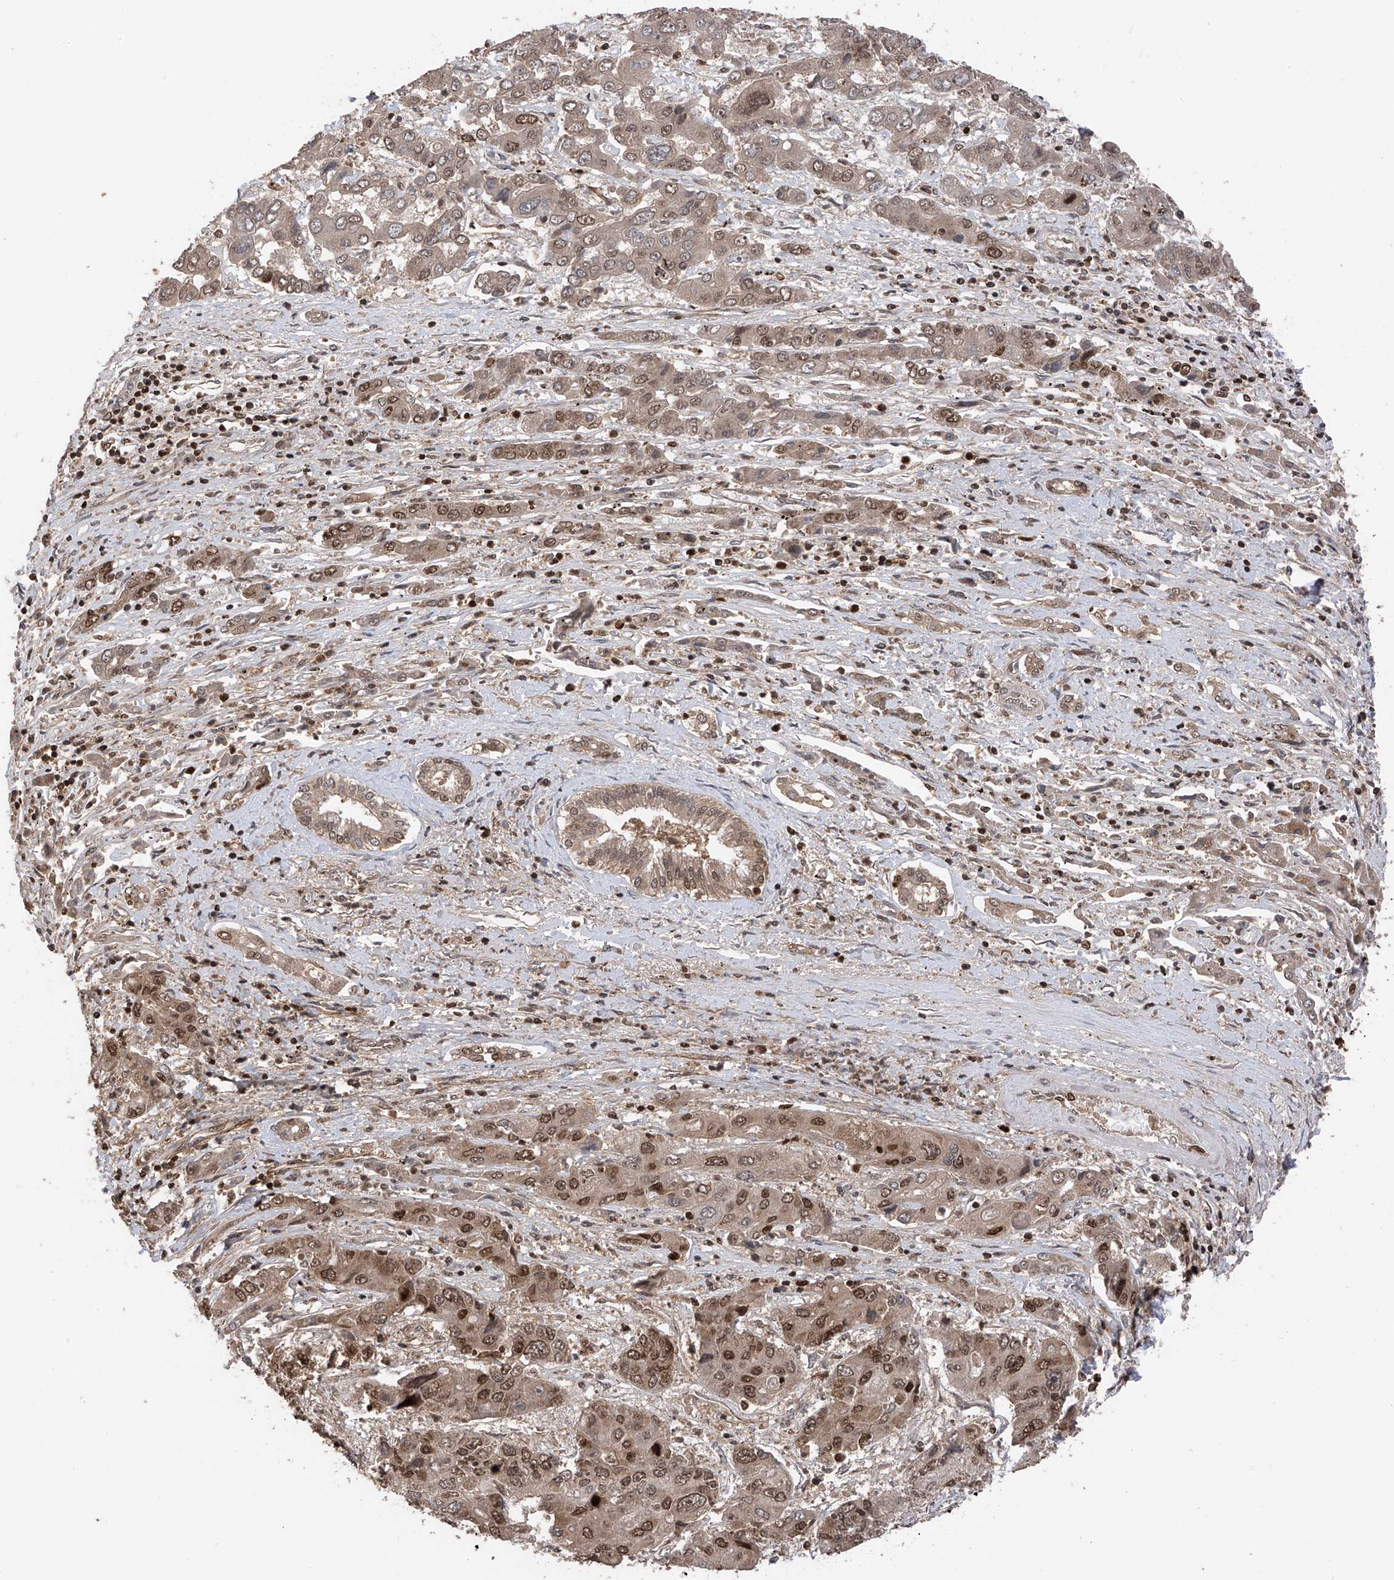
{"staining": {"intensity": "moderate", "quantity": ">75%", "location": "nuclear"}, "tissue": "liver cancer", "cell_type": "Tumor cells", "image_type": "cancer", "snomed": [{"axis": "morphology", "description": "Cholangiocarcinoma"}, {"axis": "topography", "description": "Liver"}], "caption": "Protein analysis of liver cancer (cholangiocarcinoma) tissue reveals moderate nuclear expression in about >75% of tumor cells. (DAB (3,3'-diaminobenzidine) IHC, brown staining for protein, blue staining for nuclei).", "gene": "DNAJC9", "patient": {"sex": "male", "age": 67}}